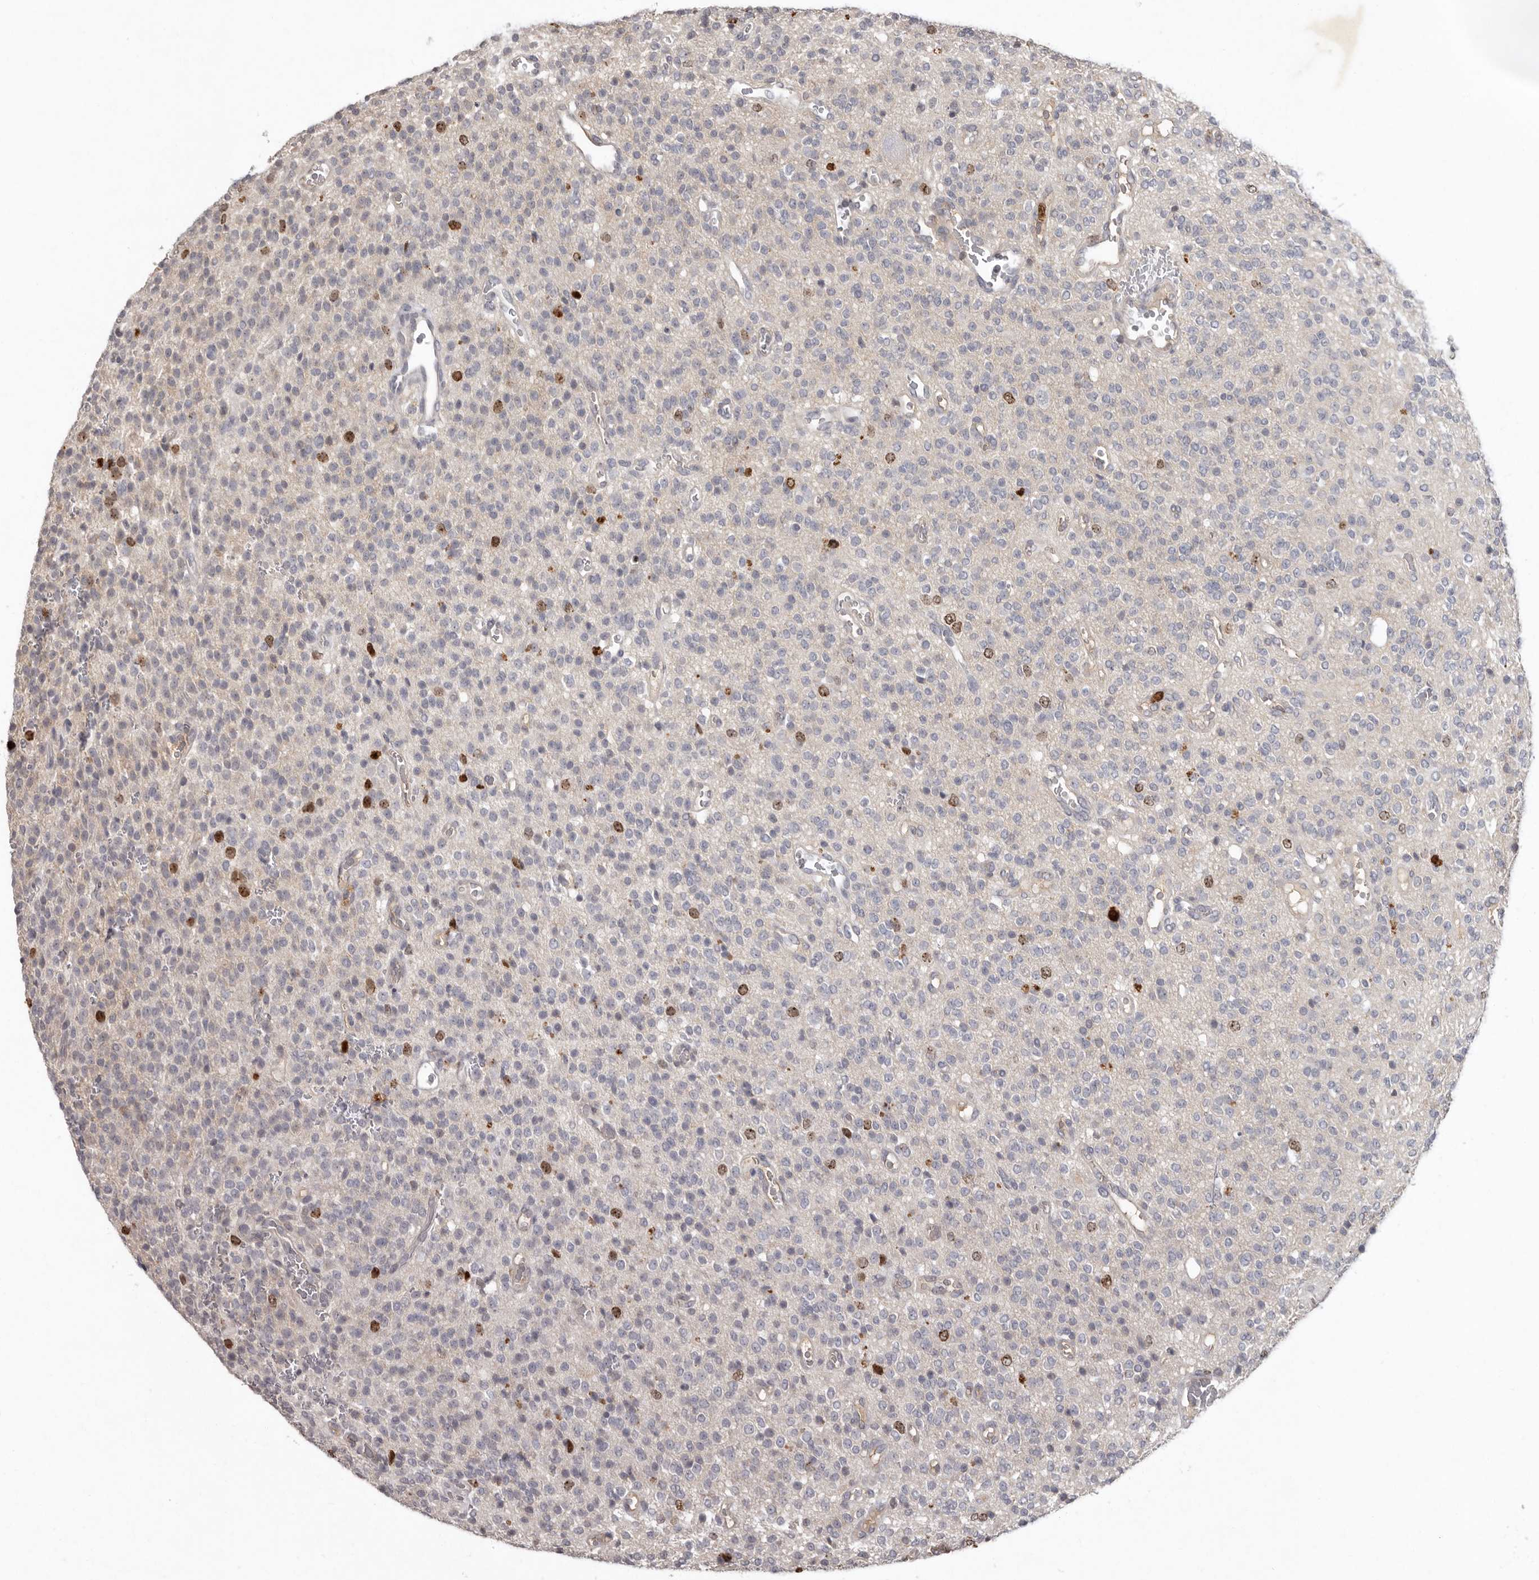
{"staining": {"intensity": "moderate", "quantity": "<25%", "location": "nuclear"}, "tissue": "glioma", "cell_type": "Tumor cells", "image_type": "cancer", "snomed": [{"axis": "morphology", "description": "Glioma, malignant, High grade"}, {"axis": "topography", "description": "Brain"}], "caption": "A brown stain labels moderate nuclear positivity of a protein in human glioma tumor cells.", "gene": "CDCA8", "patient": {"sex": "male", "age": 34}}